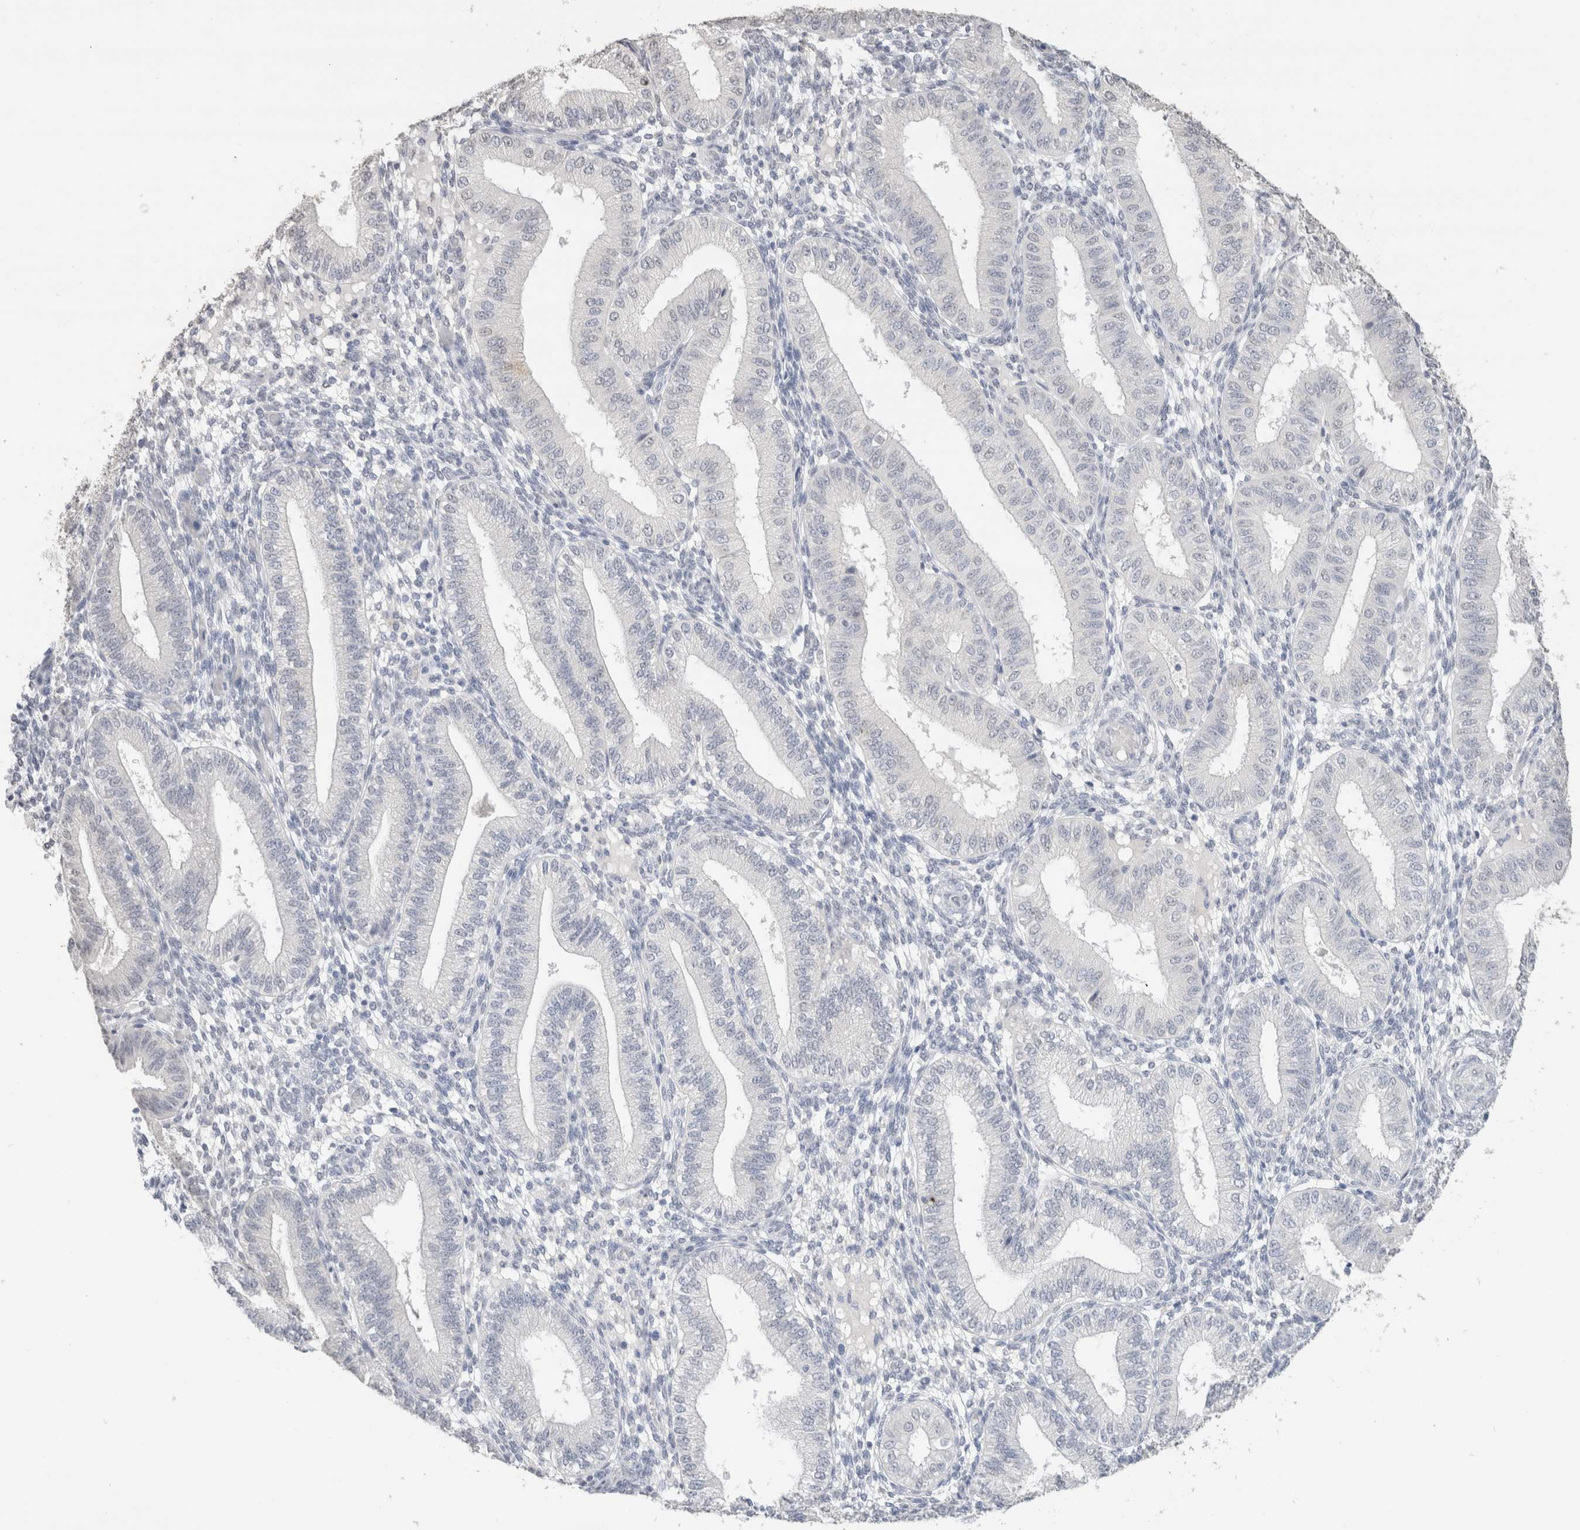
{"staining": {"intensity": "negative", "quantity": "none", "location": "none"}, "tissue": "endometrium", "cell_type": "Cells in endometrial stroma", "image_type": "normal", "snomed": [{"axis": "morphology", "description": "Normal tissue, NOS"}, {"axis": "topography", "description": "Endometrium"}], "caption": "A histopathology image of human endometrium is negative for staining in cells in endometrial stroma. (IHC, brightfield microscopy, high magnification).", "gene": "CD80", "patient": {"sex": "female", "age": 39}}